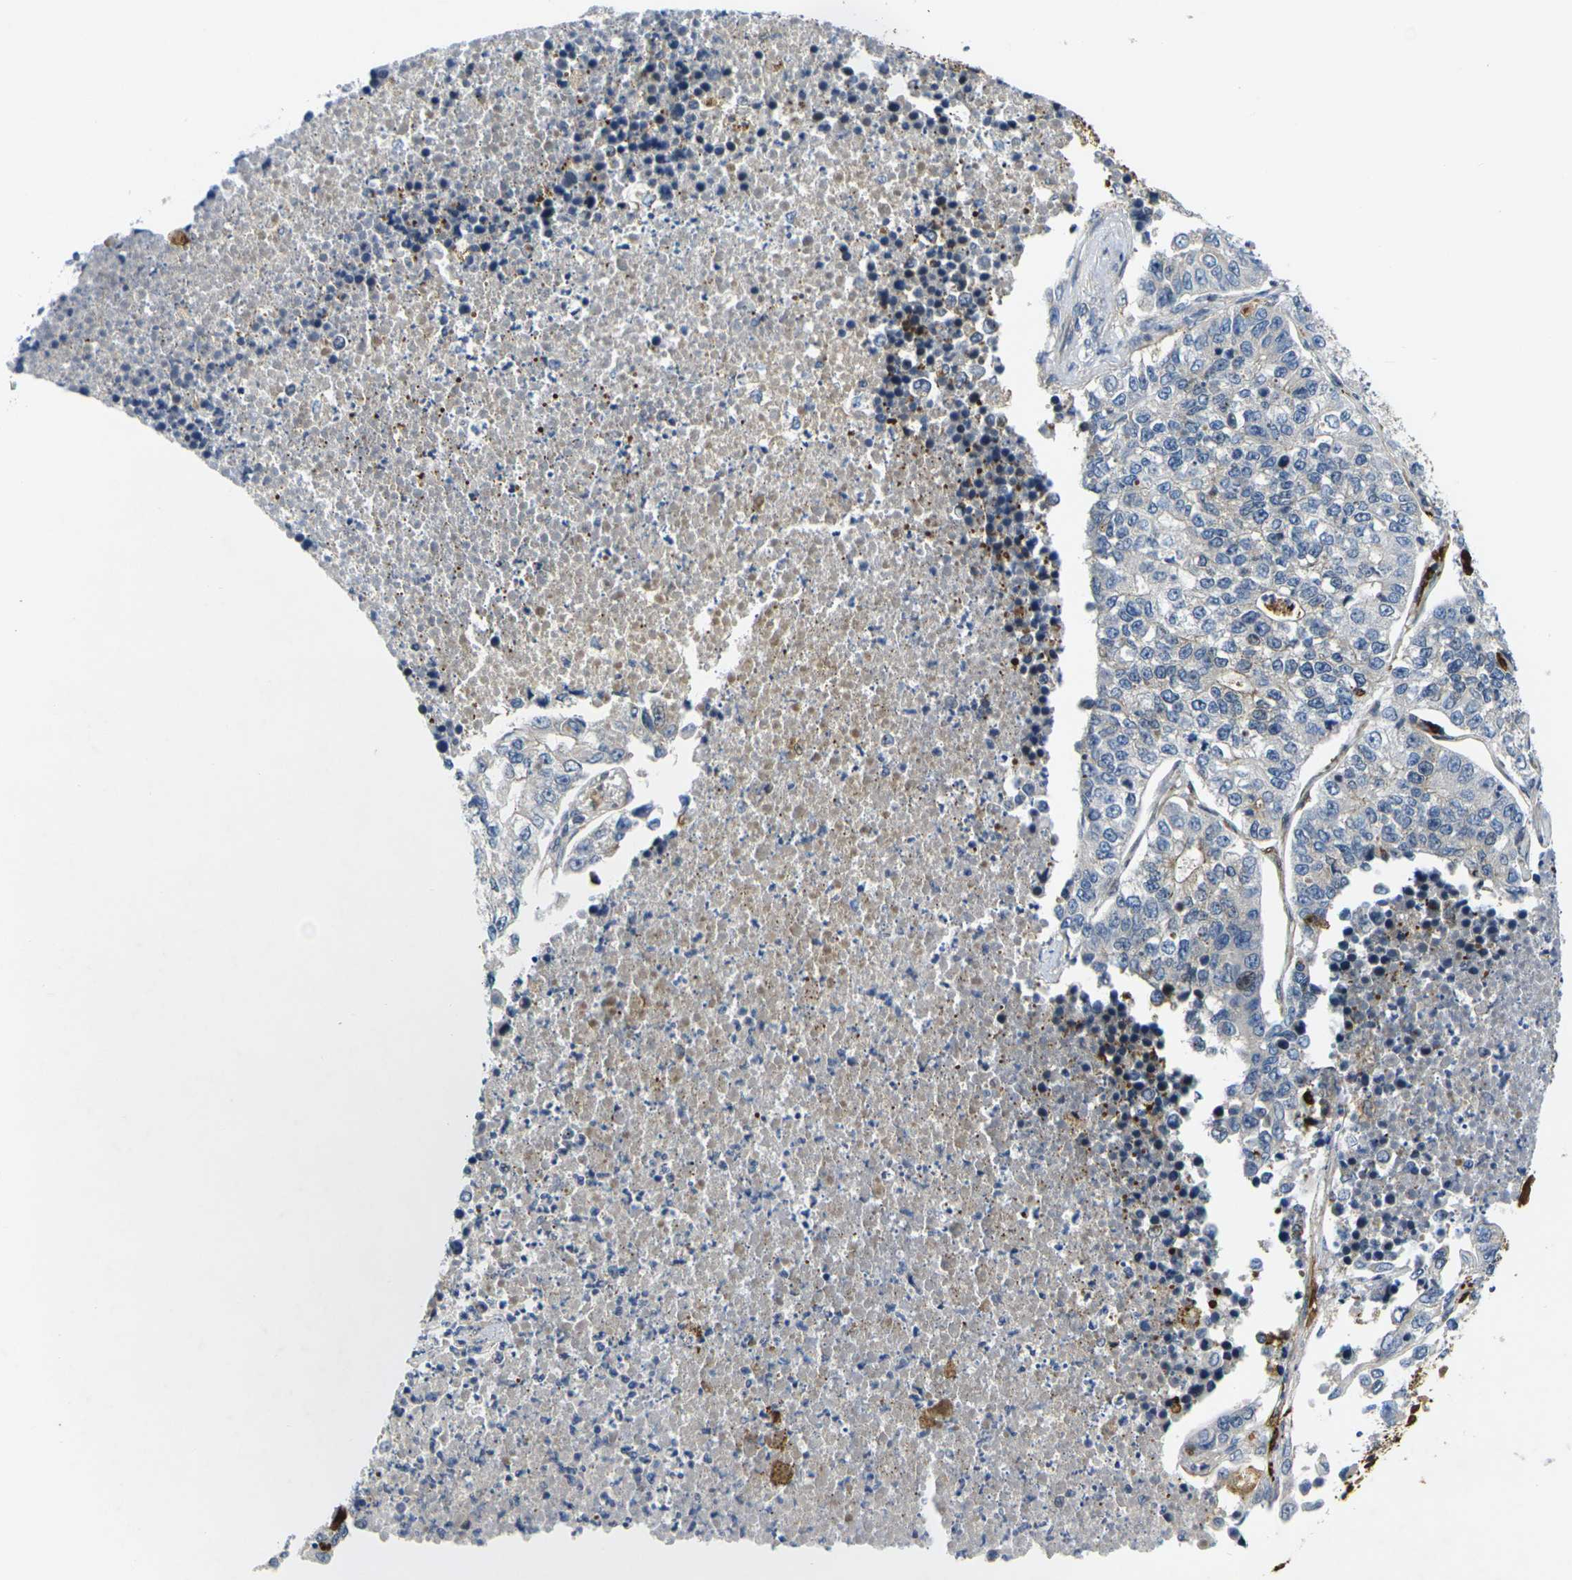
{"staining": {"intensity": "weak", "quantity": "25%-75%", "location": "cytoplasmic/membranous"}, "tissue": "lung cancer", "cell_type": "Tumor cells", "image_type": "cancer", "snomed": [{"axis": "morphology", "description": "Adenocarcinoma, NOS"}, {"axis": "topography", "description": "Lung"}], "caption": "A histopathology image of human lung cancer (adenocarcinoma) stained for a protein reveals weak cytoplasmic/membranous brown staining in tumor cells.", "gene": "ROBO2", "patient": {"sex": "male", "age": 49}}